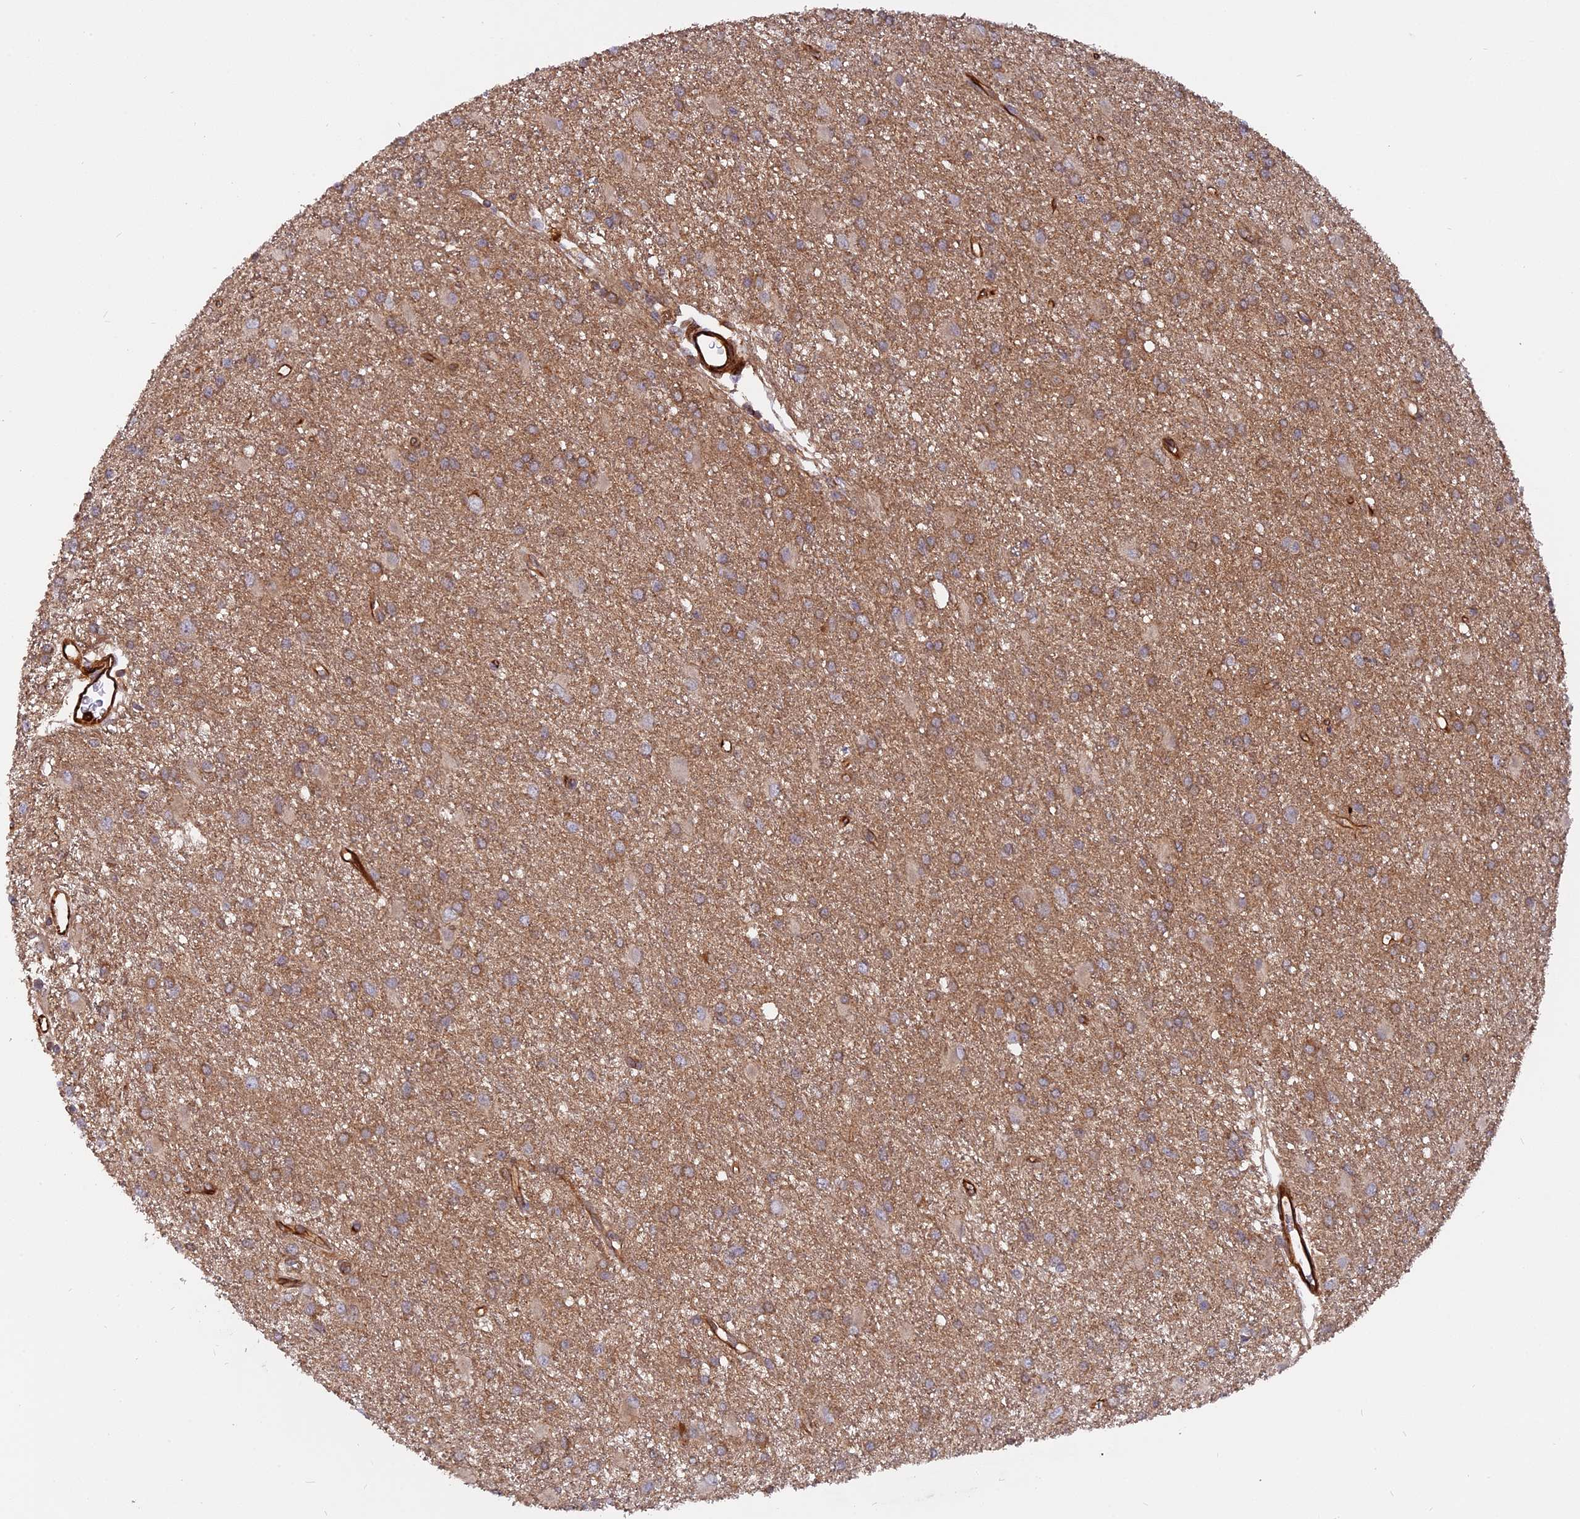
{"staining": {"intensity": "moderate", "quantity": ">75%", "location": "cytoplasmic/membranous"}, "tissue": "glioma", "cell_type": "Tumor cells", "image_type": "cancer", "snomed": [{"axis": "morphology", "description": "Glioma, malignant, High grade"}, {"axis": "topography", "description": "Brain"}], "caption": "This is an image of IHC staining of high-grade glioma (malignant), which shows moderate staining in the cytoplasmic/membranous of tumor cells.", "gene": "PHLDB3", "patient": {"sex": "female", "age": 50}}